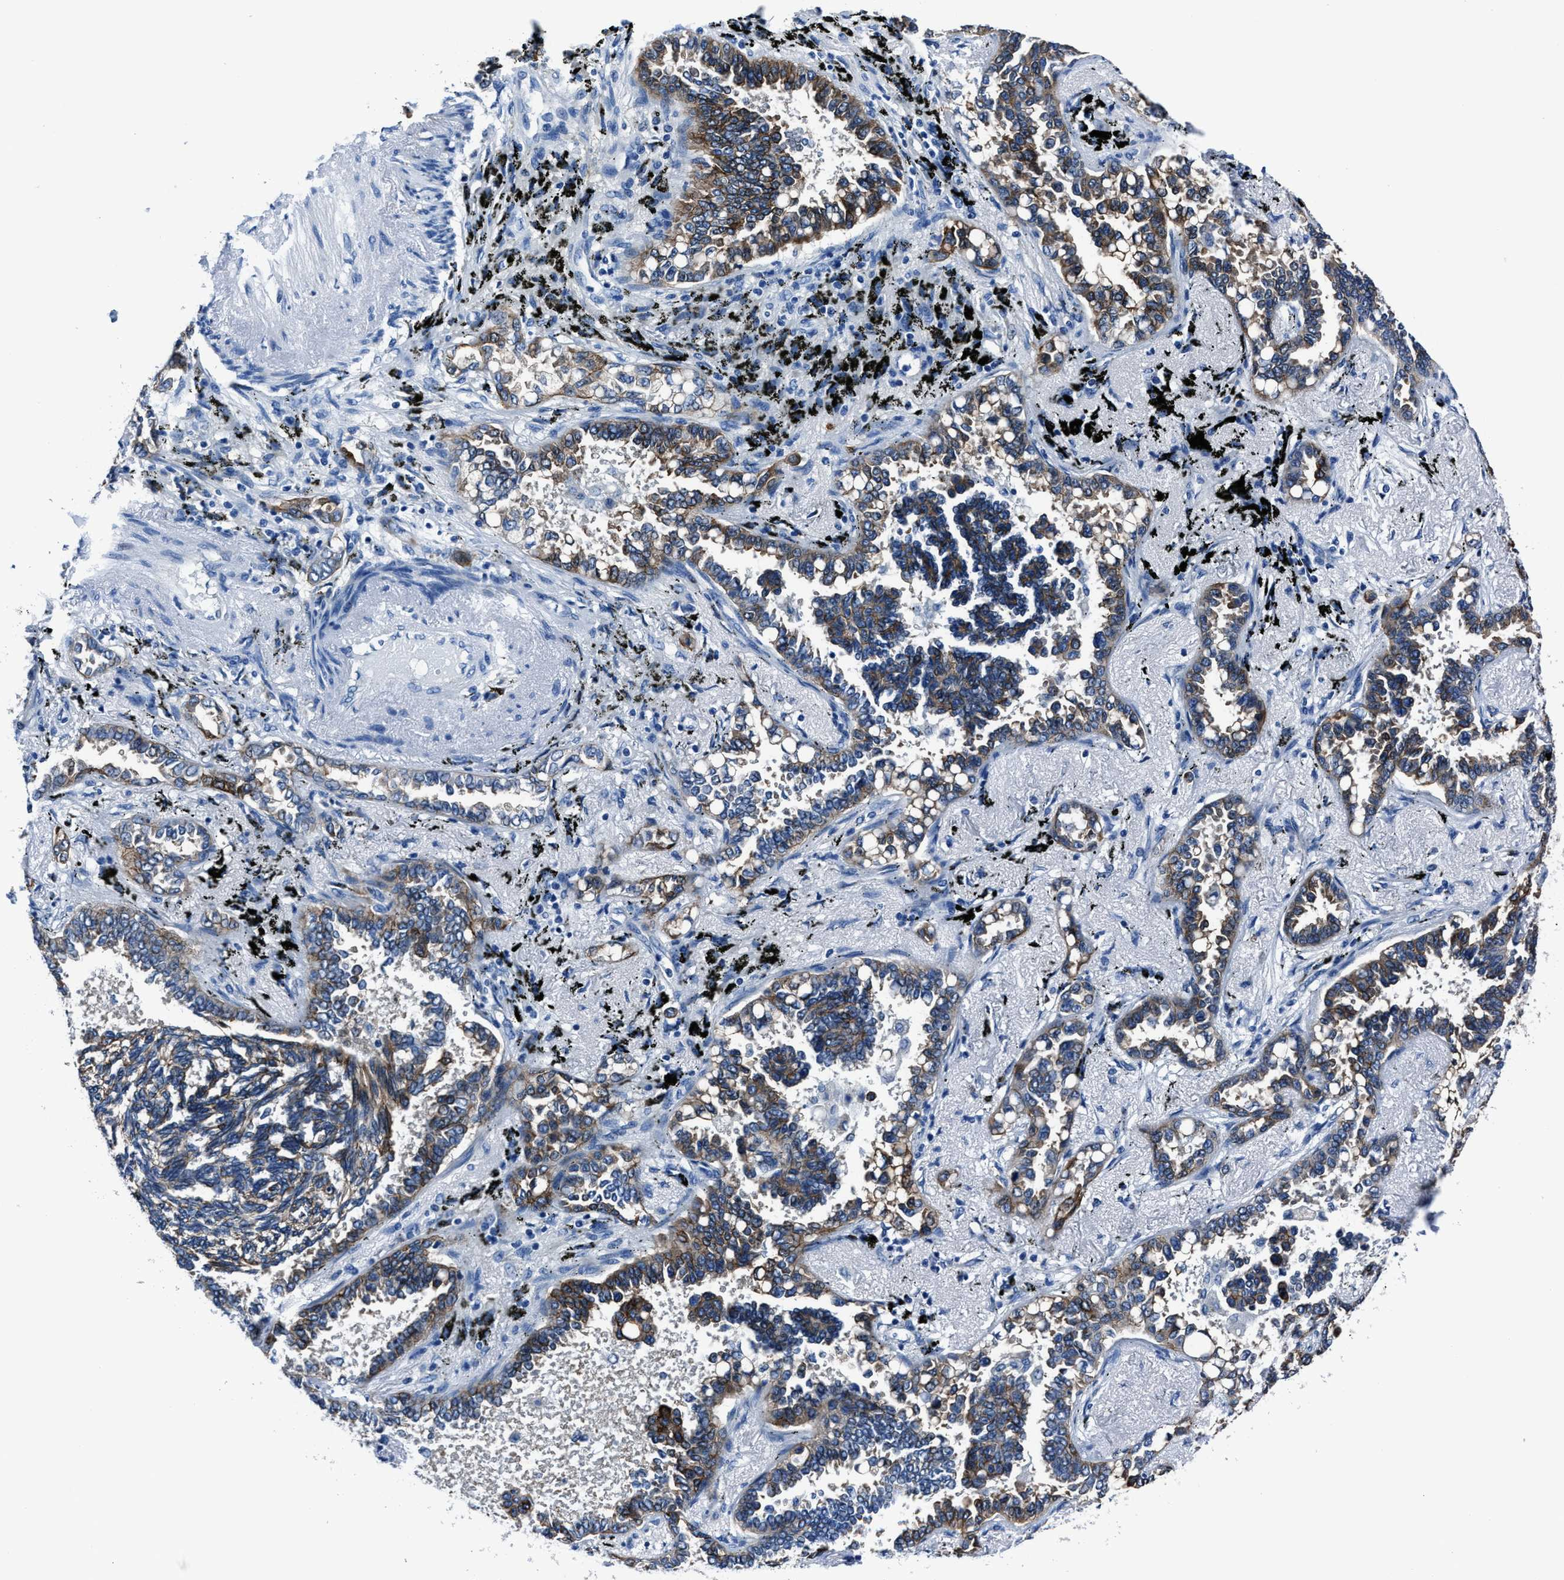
{"staining": {"intensity": "moderate", "quantity": ">75%", "location": "cytoplasmic/membranous"}, "tissue": "lung cancer", "cell_type": "Tumor cells", "image_type": "cancer", "snomed": [{"axis": "morphology", "description": "Adenocarcinoma, NOS"}, {"axis": "topography", "description": "Lung"}], "caption": "Adenocarcinoma (lung) stained with a brown dye exhibits moderate cytoplasmic/membranous positive staining in approximately >75% of tumor cells.", "gene": "LMO7", "patient": {"sex": "male", "age": 59}}